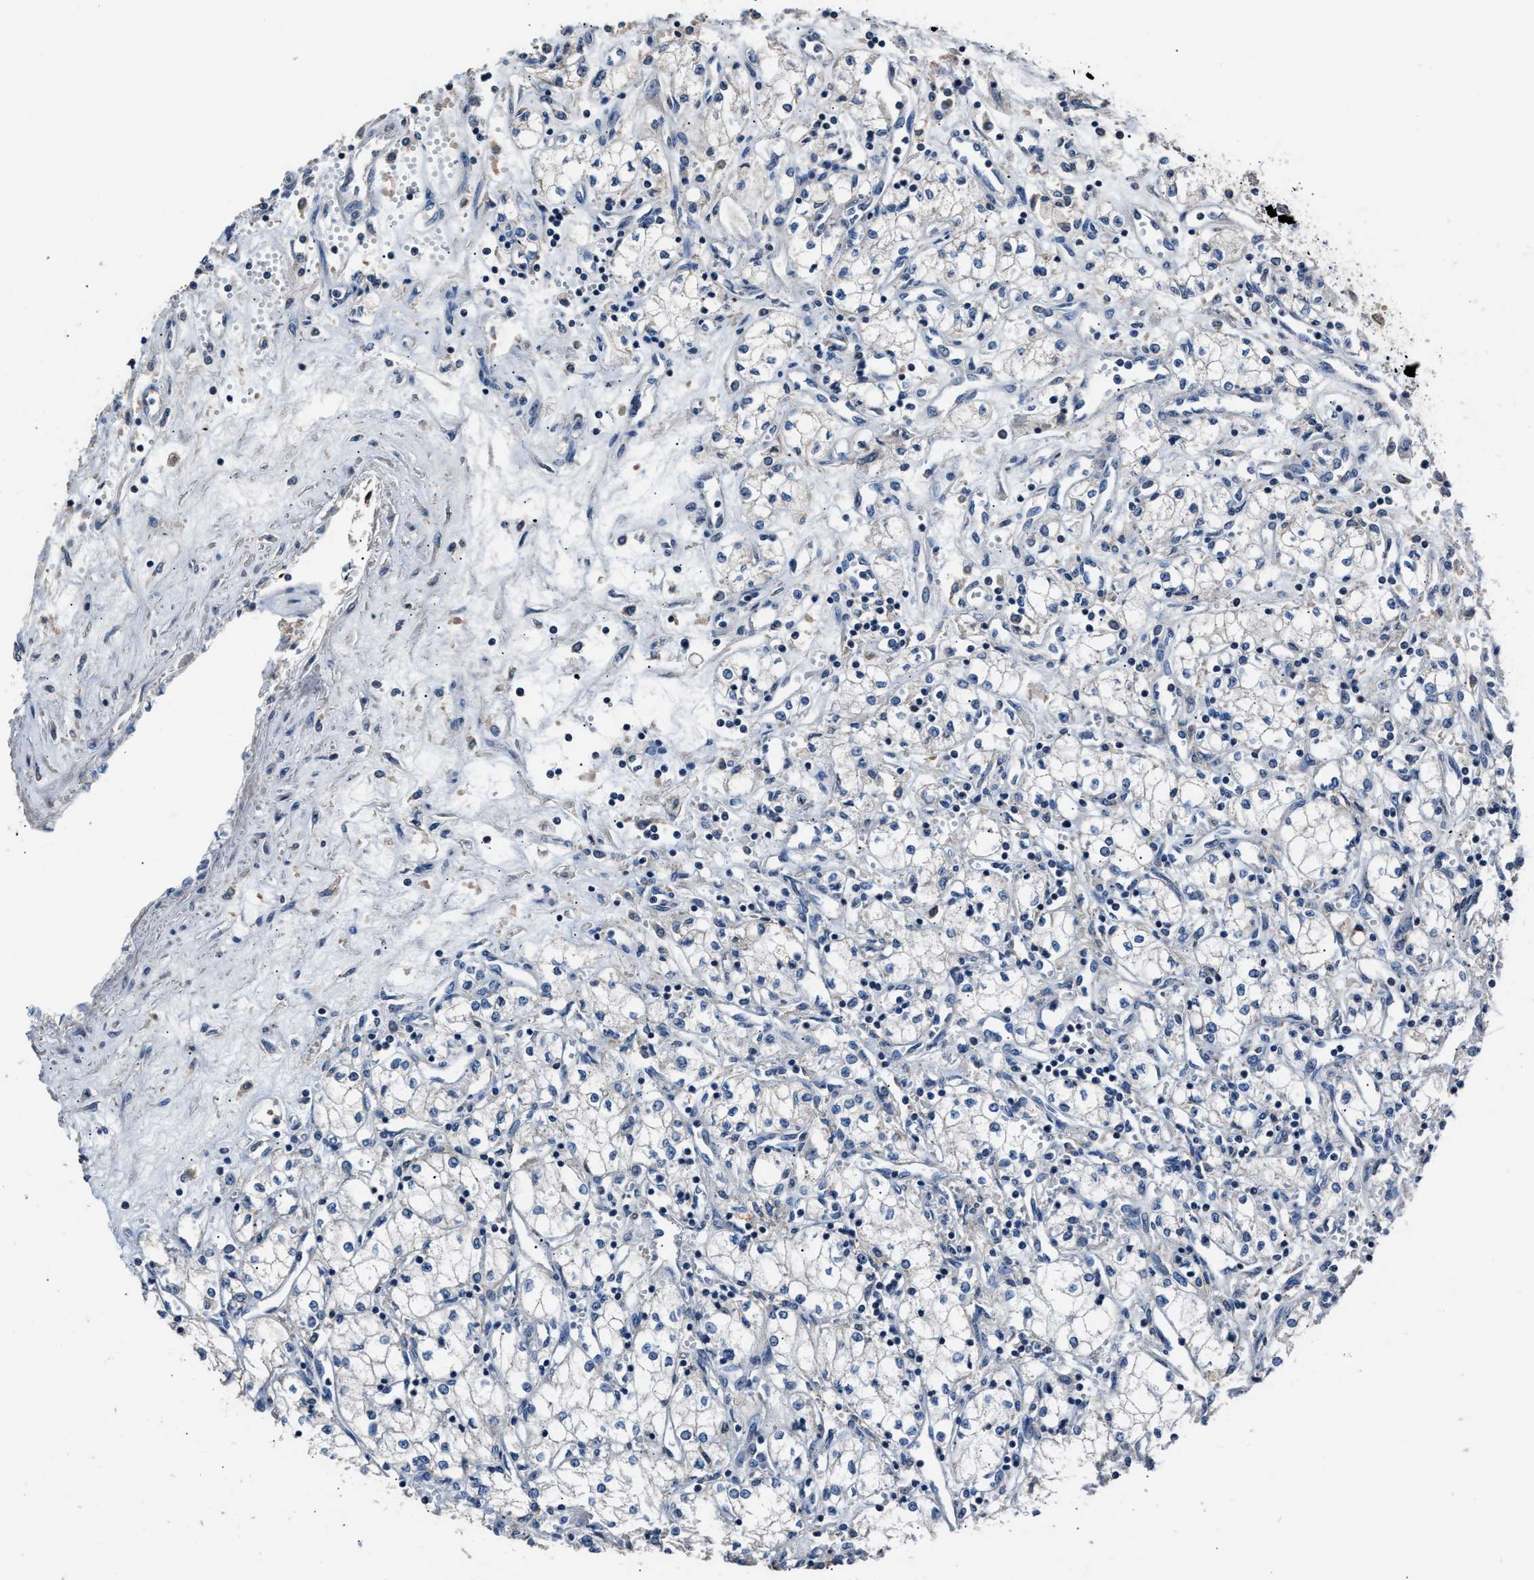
{"staining": {"intensity": "negative", "quantity": "none", "location": "none"}, "tissue": "renal cancer", "cell_type": "Tumor cells", "image_type": "cancer", "snomed": [{"axis": "morphology", "description": "Adenocarcinoma, NOS"}, {"axis": "topography", "description": "Kidney"}], "caption": "This photomicrograph is of adenocarcinoma (renal) stained with immunohistochemistry to label a protein in brown with the nuclei are counter-stained blue. There is no staining in tumor cells.", "gene": "DNAJC24", "patient": {"sex": "male", "age": 59}}